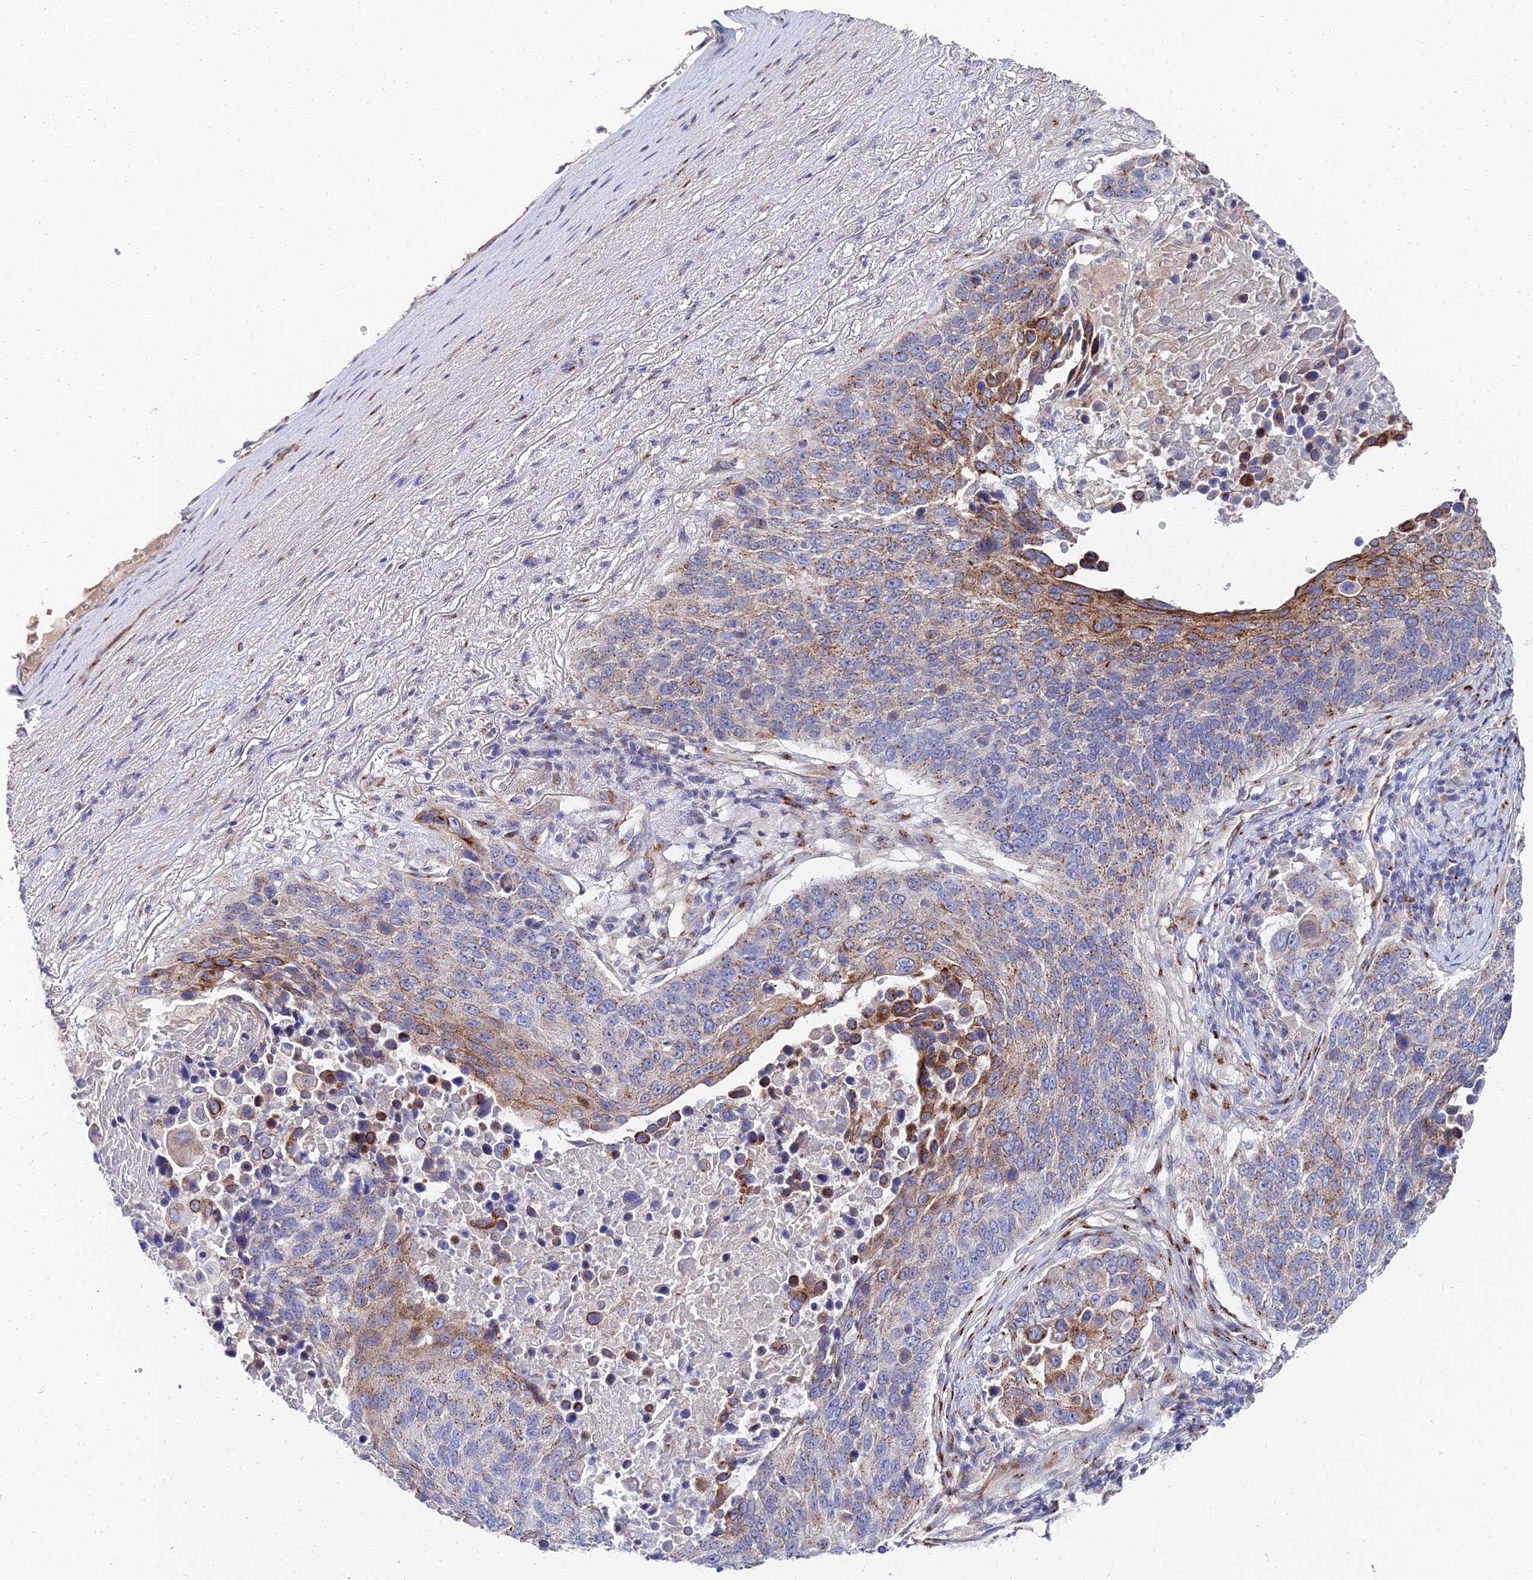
{"staining": {"intensity": "moderate", "quantity": "25%-75%", "location": "cytoplasmic/membranous"}, "tissue": "lung cancer", "cell_type": "Tumor cells", "image_type": "cancer", "snomed": [{"axis": "morphology", "description": "Normal tissue, NOS"}, {"axis": "morphology", "description": "Squamous cell carcinoma, NOS"}, {"axis": "topography", "description": "Lymph node"}, {"axis": "topography", "description": "Lung"}], "caption": "Immunohistochemistry image of lung cancer stained for a protein (brown), which displays medium levels of moderate cytoplasmic/membranous expression in about 25%-75% of tumor cells.", "gene": "BORCS8", "patient": {"sex": "male", "age": 66}}